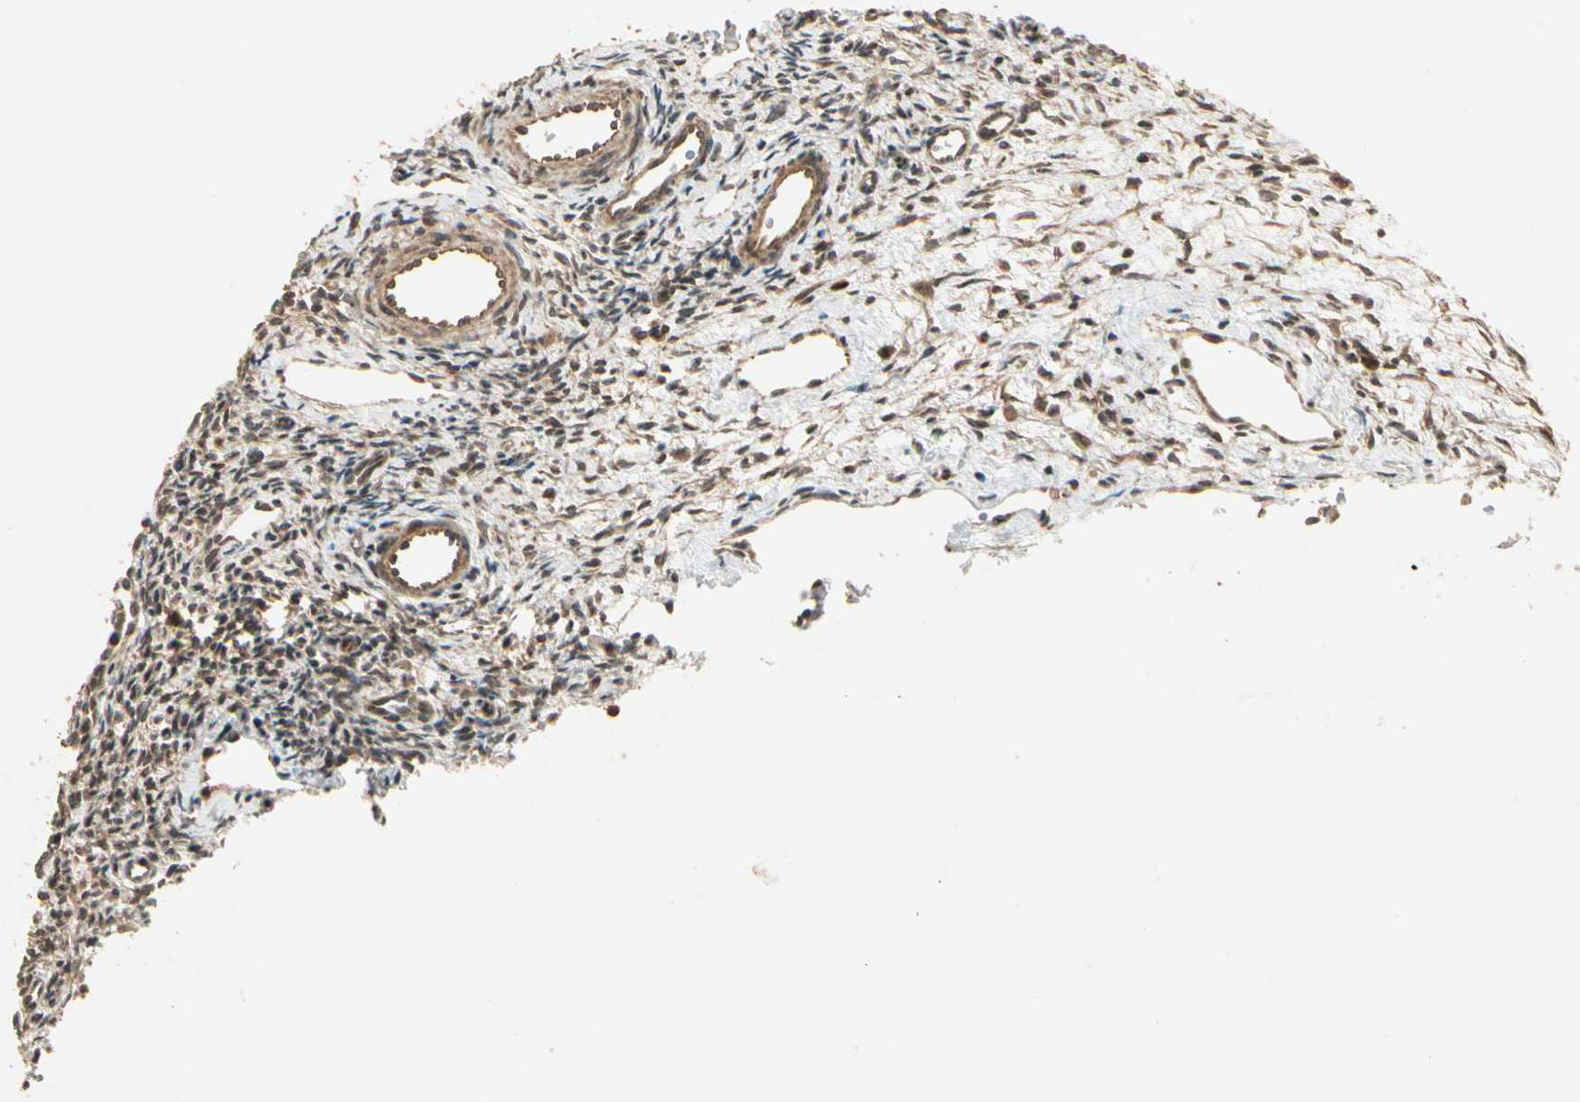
{"staining": {"intensity": "moderate", "quantity": "25%-75%", "location": "cytoplasmic/membranous"}, "tissue": "ovary", "cell_type": "Follicle cells", "image_type": "normal", "snomed": [{"axis": "morphology", "description": "Normal tissue, NOS"}, {"axis": "topography", "description": "Ovary"}], "caption": "Immunohistochemical staining of benign human ovary displays moderate cytoplasmic/membranous protein staining in approximately 25%-75% of follicle cells. (Brightfield microscopy of DAB IHC at high magnification).", "gene": "GLUL", "patient": {"sex": "female", "age": 33}}